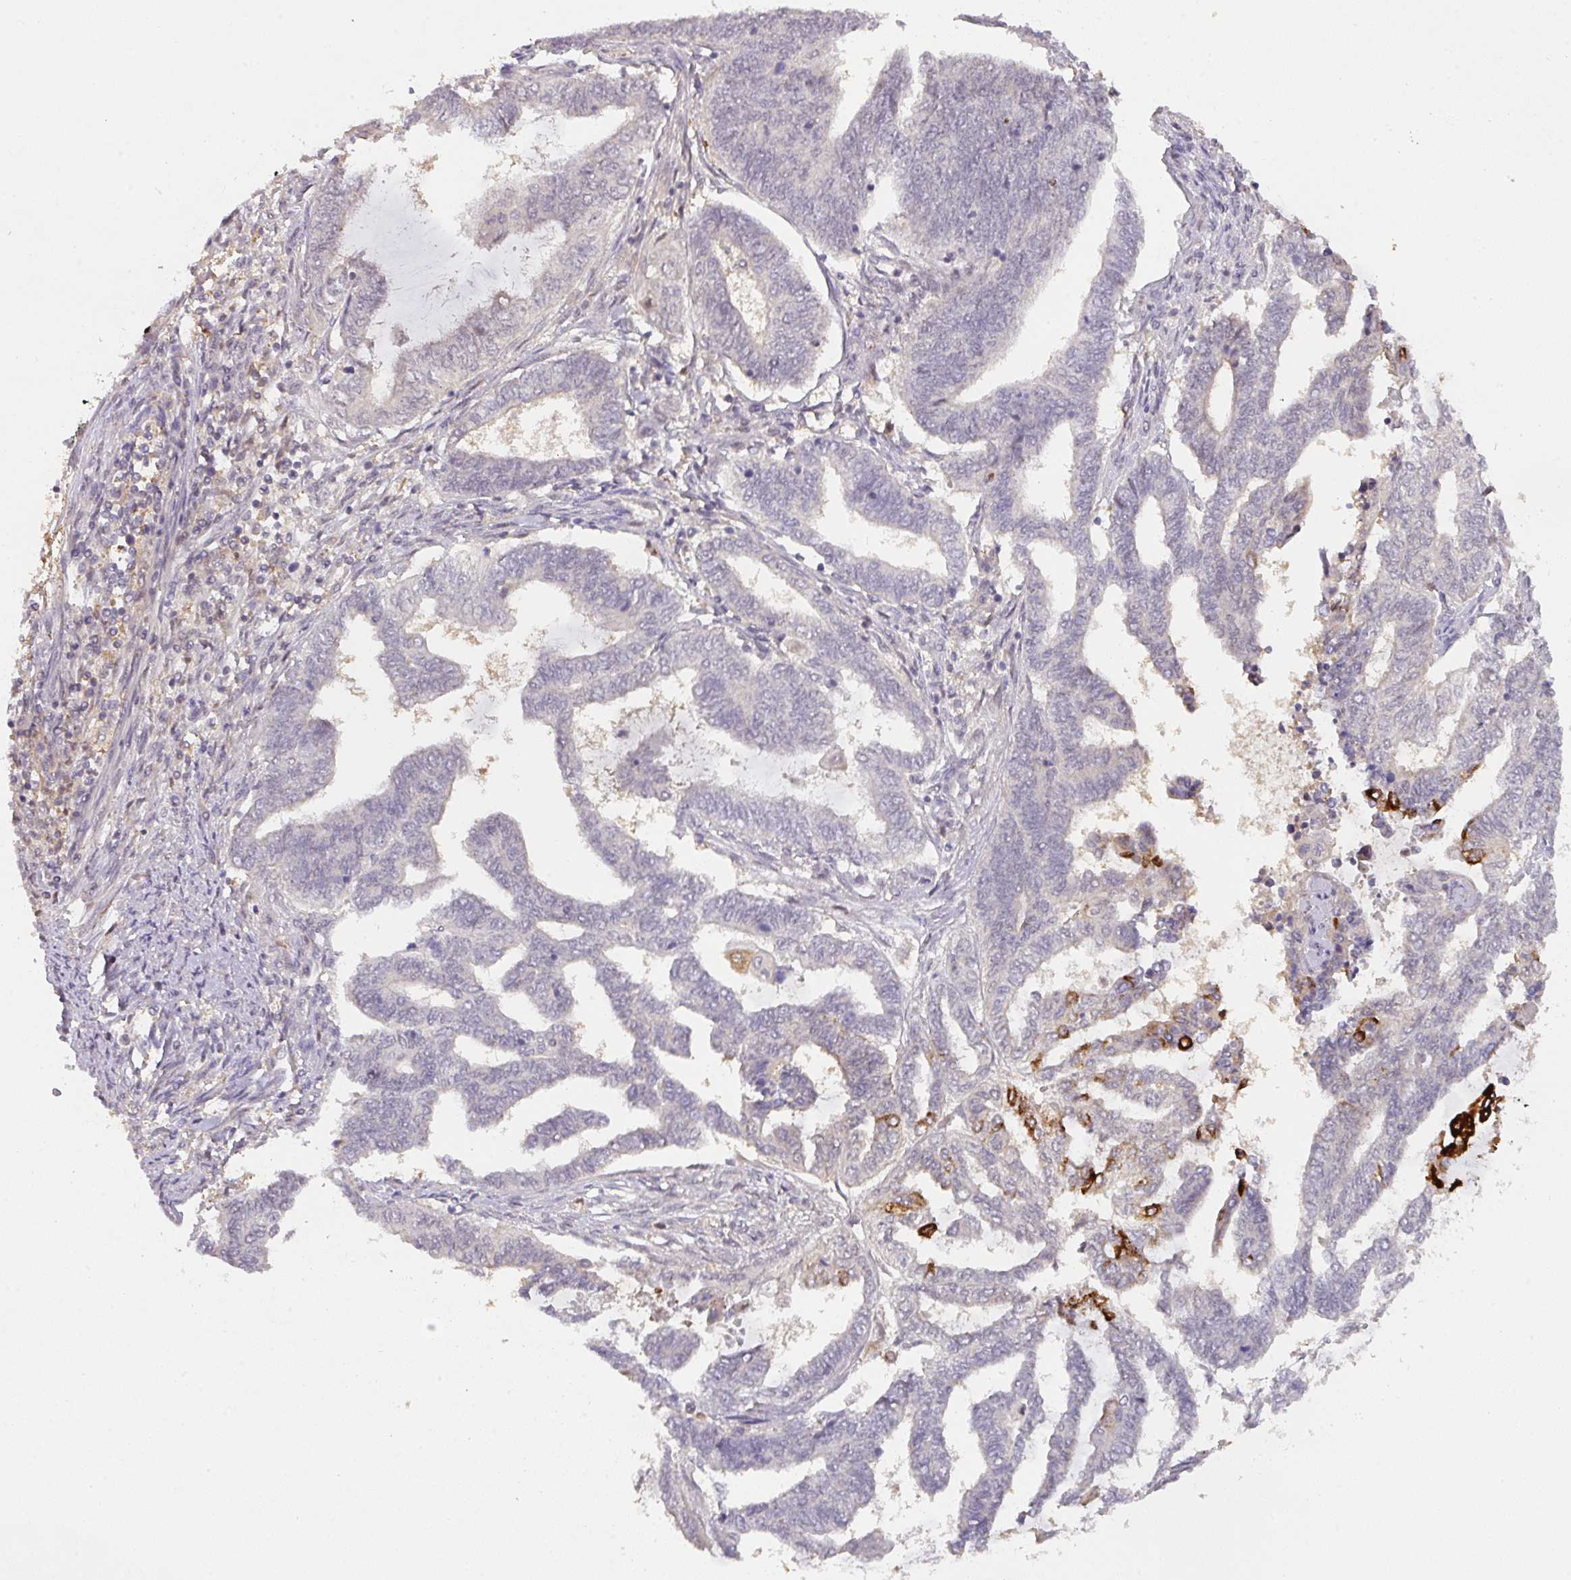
{"staining": {"intensity": "strong", "quantity": "<25%", "location": "cytoplasmic/membranous"}, "tissue": "endometrial cancer", "cell_type": "Tumor cells", "image_type": "cancer", "snomed": [{"axis": "morphology", "description": "Adenocarcinoma, NOS"}, {"axis": "topography", "description": "Uterus"}, {"axis": "topography", "description": "Endometrium"}], "caption": "The image reveals immunohistochemical staining of adenocarcinoma (endometrial). There is strong cytoplasmic/membranous expression is appreciated in approximately <25% of tumor cells.", "gene": "FOXN4", "patient": {"sex": "female", "age": 70}}